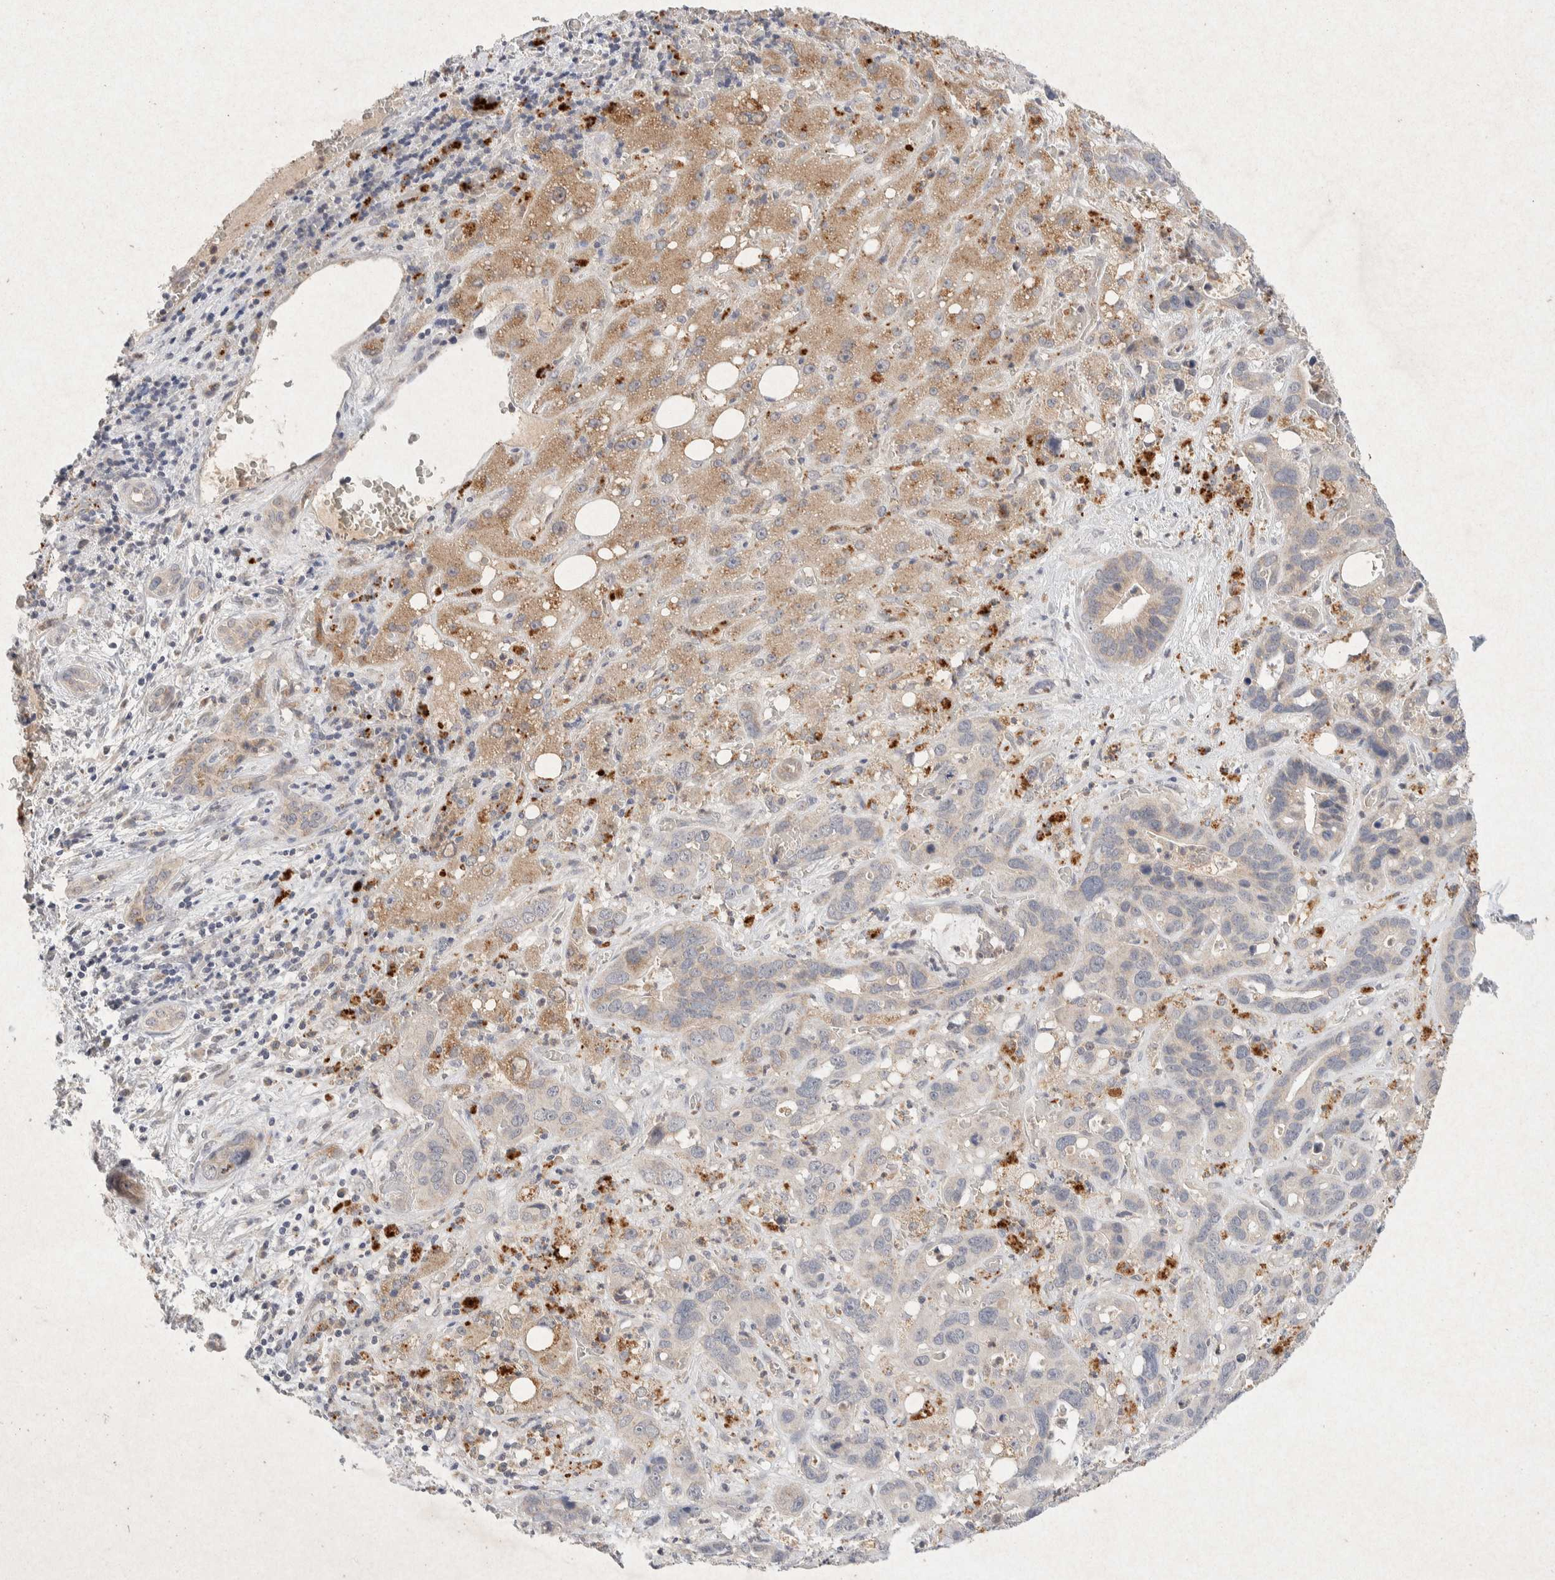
{"staining": {"intensity": "negative", "quantity": "none", "location": "none"}, "tissue": "liver cancer", "cell_type": "Tumor cells", "image_type": "cancer", "snomed": [{"axis": "morphology", "description": "Cholangiocarcinoma"}, {"axis": "topography", "description": "Liver"}], "caption": "Immunohistochemistry (IHC) image of neoplastic tissue: liver cancer stained with DAB (3,3'-diaminobenzidine) demonstrates no significant protein staining in tumor cells.", "gene": "GNAI1", "patient": {"sex": "female", "age": 65}}